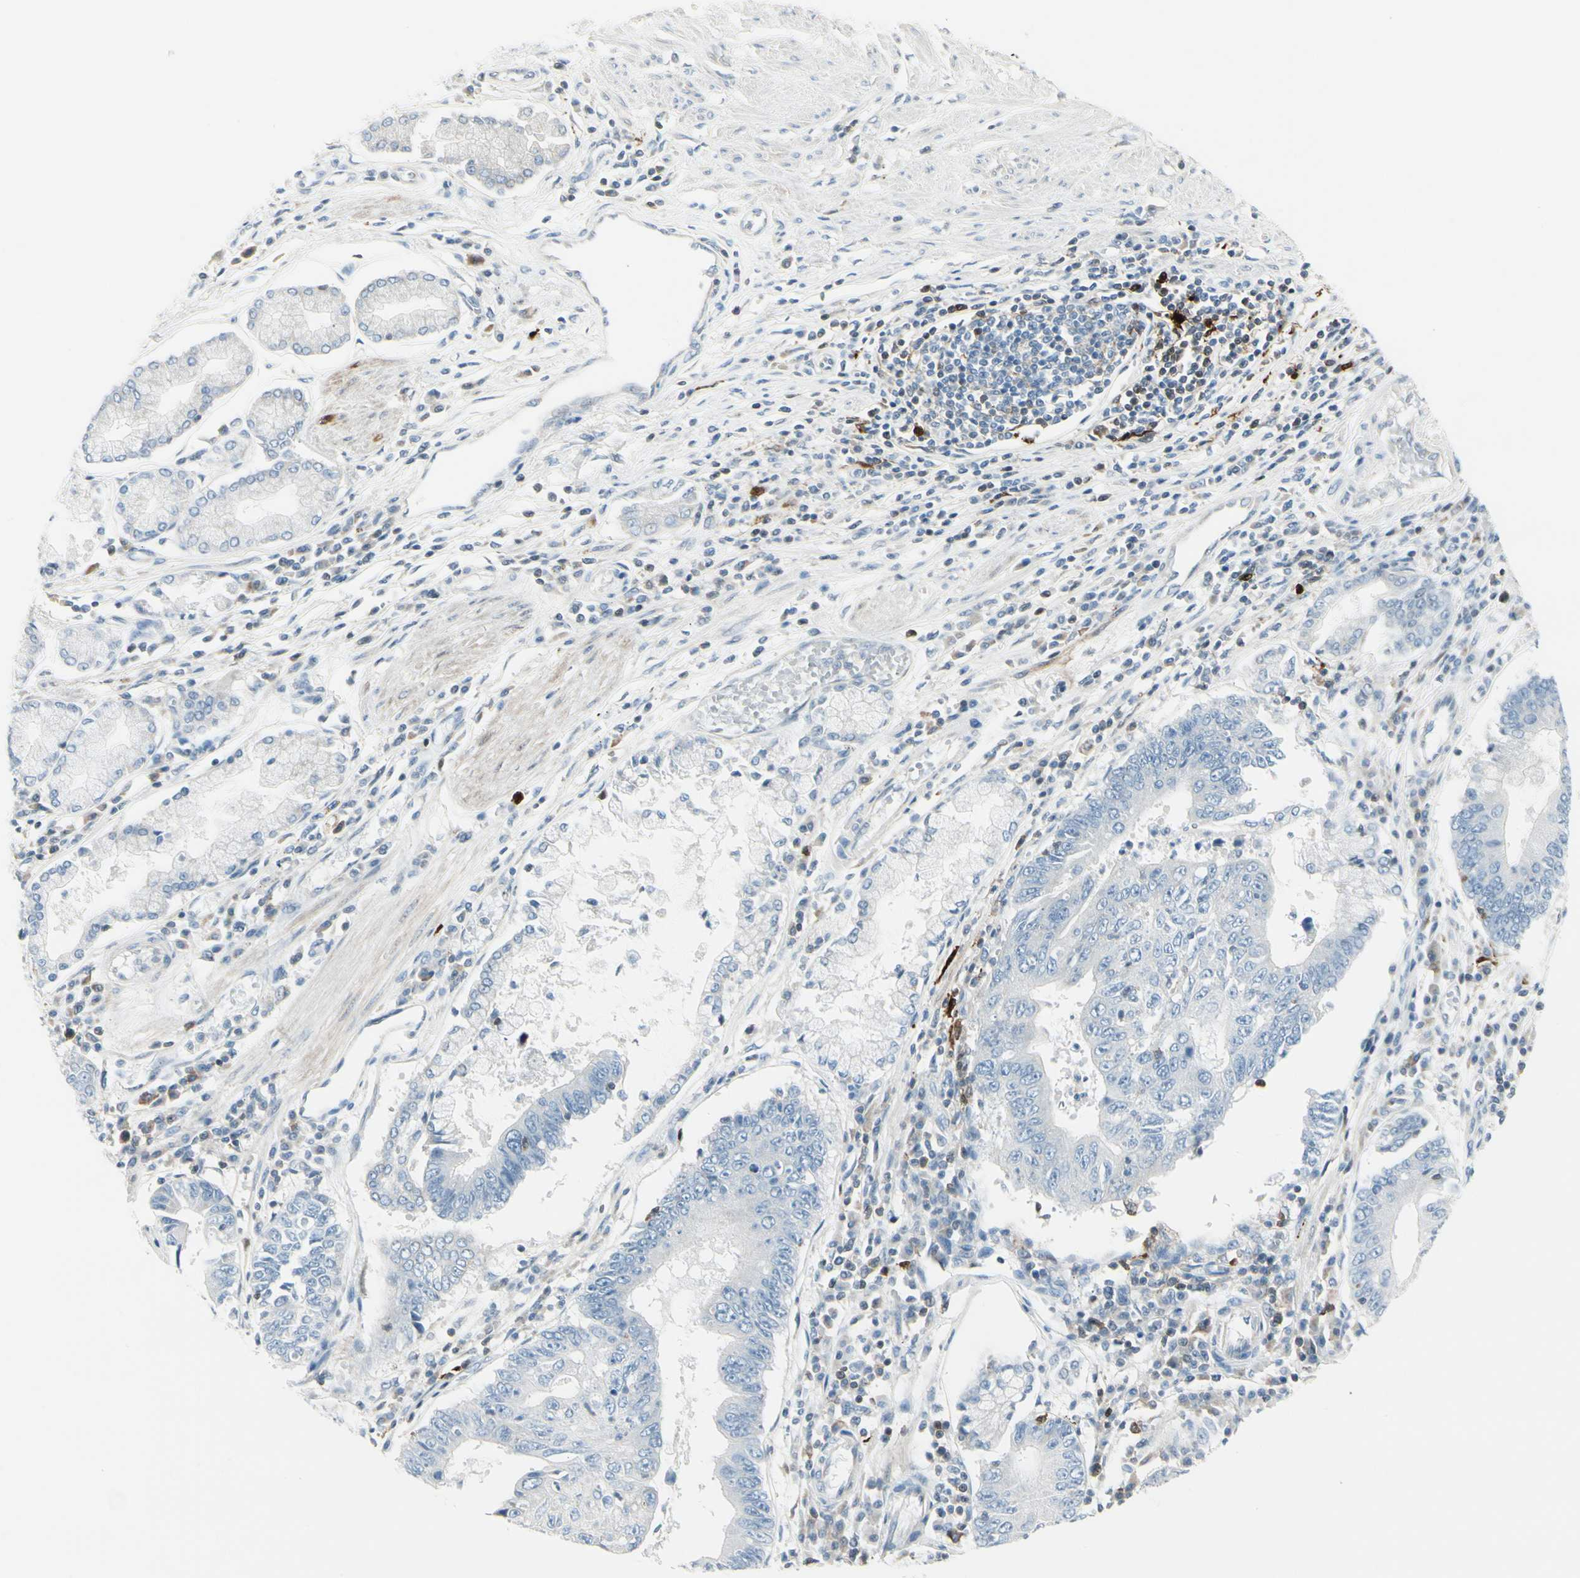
{"staining": {"intensity": "negative", "quantity": "none", "location": "none"}, "tissue": "stomach cancer", "cell_type": "Tumor cells", "image_type": "cancer", "snomed": [{"axis": "morphology", "description": "Adenocarcinoma, NOS"}, {"axis": "topography", "description": "Stomach"}], "caption": "The photomicrograph demonstrates no significant staining in tumor cells of stomach cancer.", "gene": "TRAF1", "patient": {"sex": "male", "age": 59}}